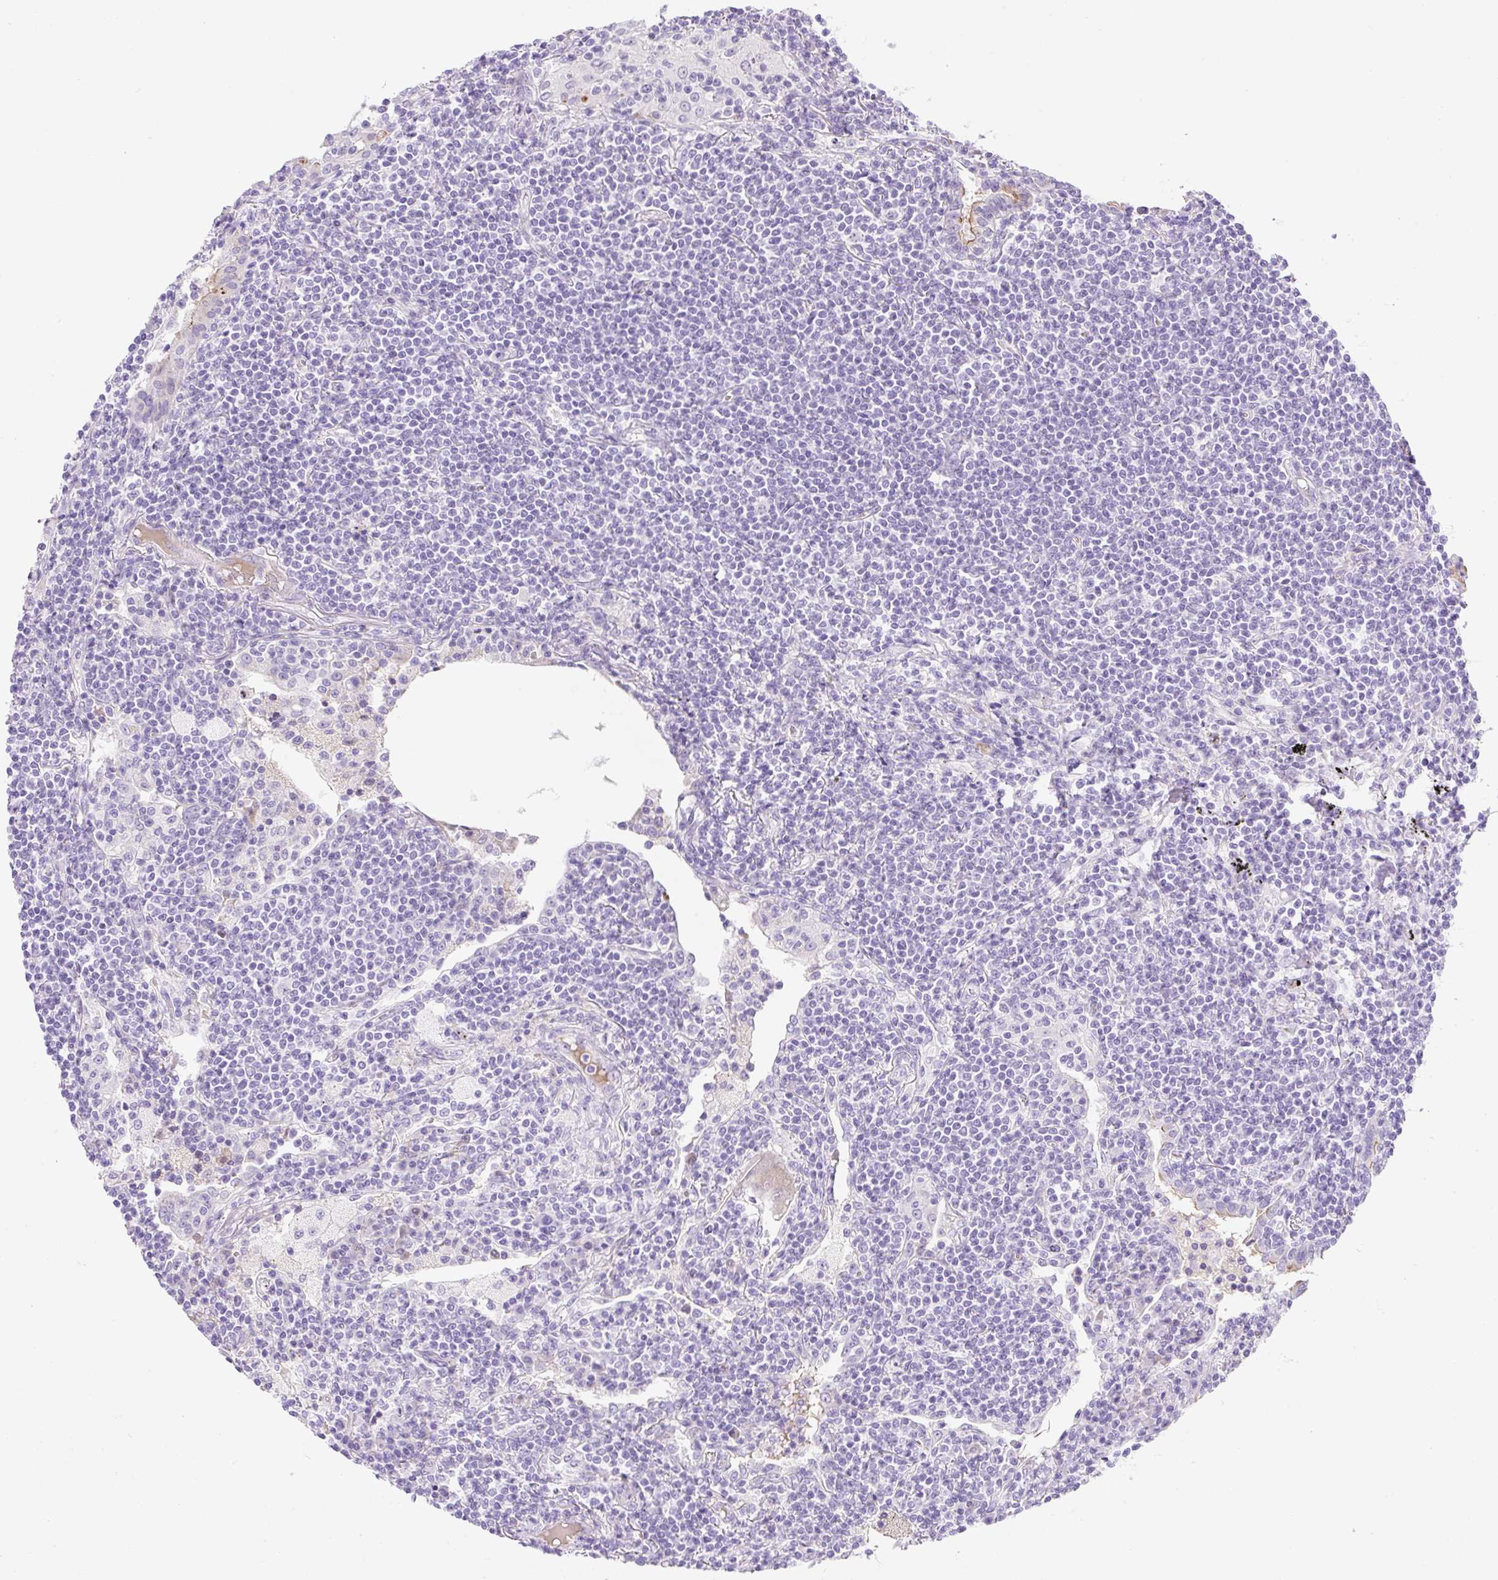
{"staining": {"intensity": "negative", "quantity": "none", "location": "none"}, "tissue": "lymphoma", "cell_type": "Tumor cells", "image_type": "cancer", "snomed": [{"axis": "morphology", "description": "Malignant lymphoma, non-Hodgkin's type, Low grade"}, {"axis": "topography", "description": "Lung"}], "caption": "This is a photomicrograph of immunohistochemistry (IHC) staining of low-grade malignant lymphoma, non-Hodgkin's type, which shows no staining in tumor cells.", "gene": "ZNF121", "patient": {"sex": "female", "age": 71}}